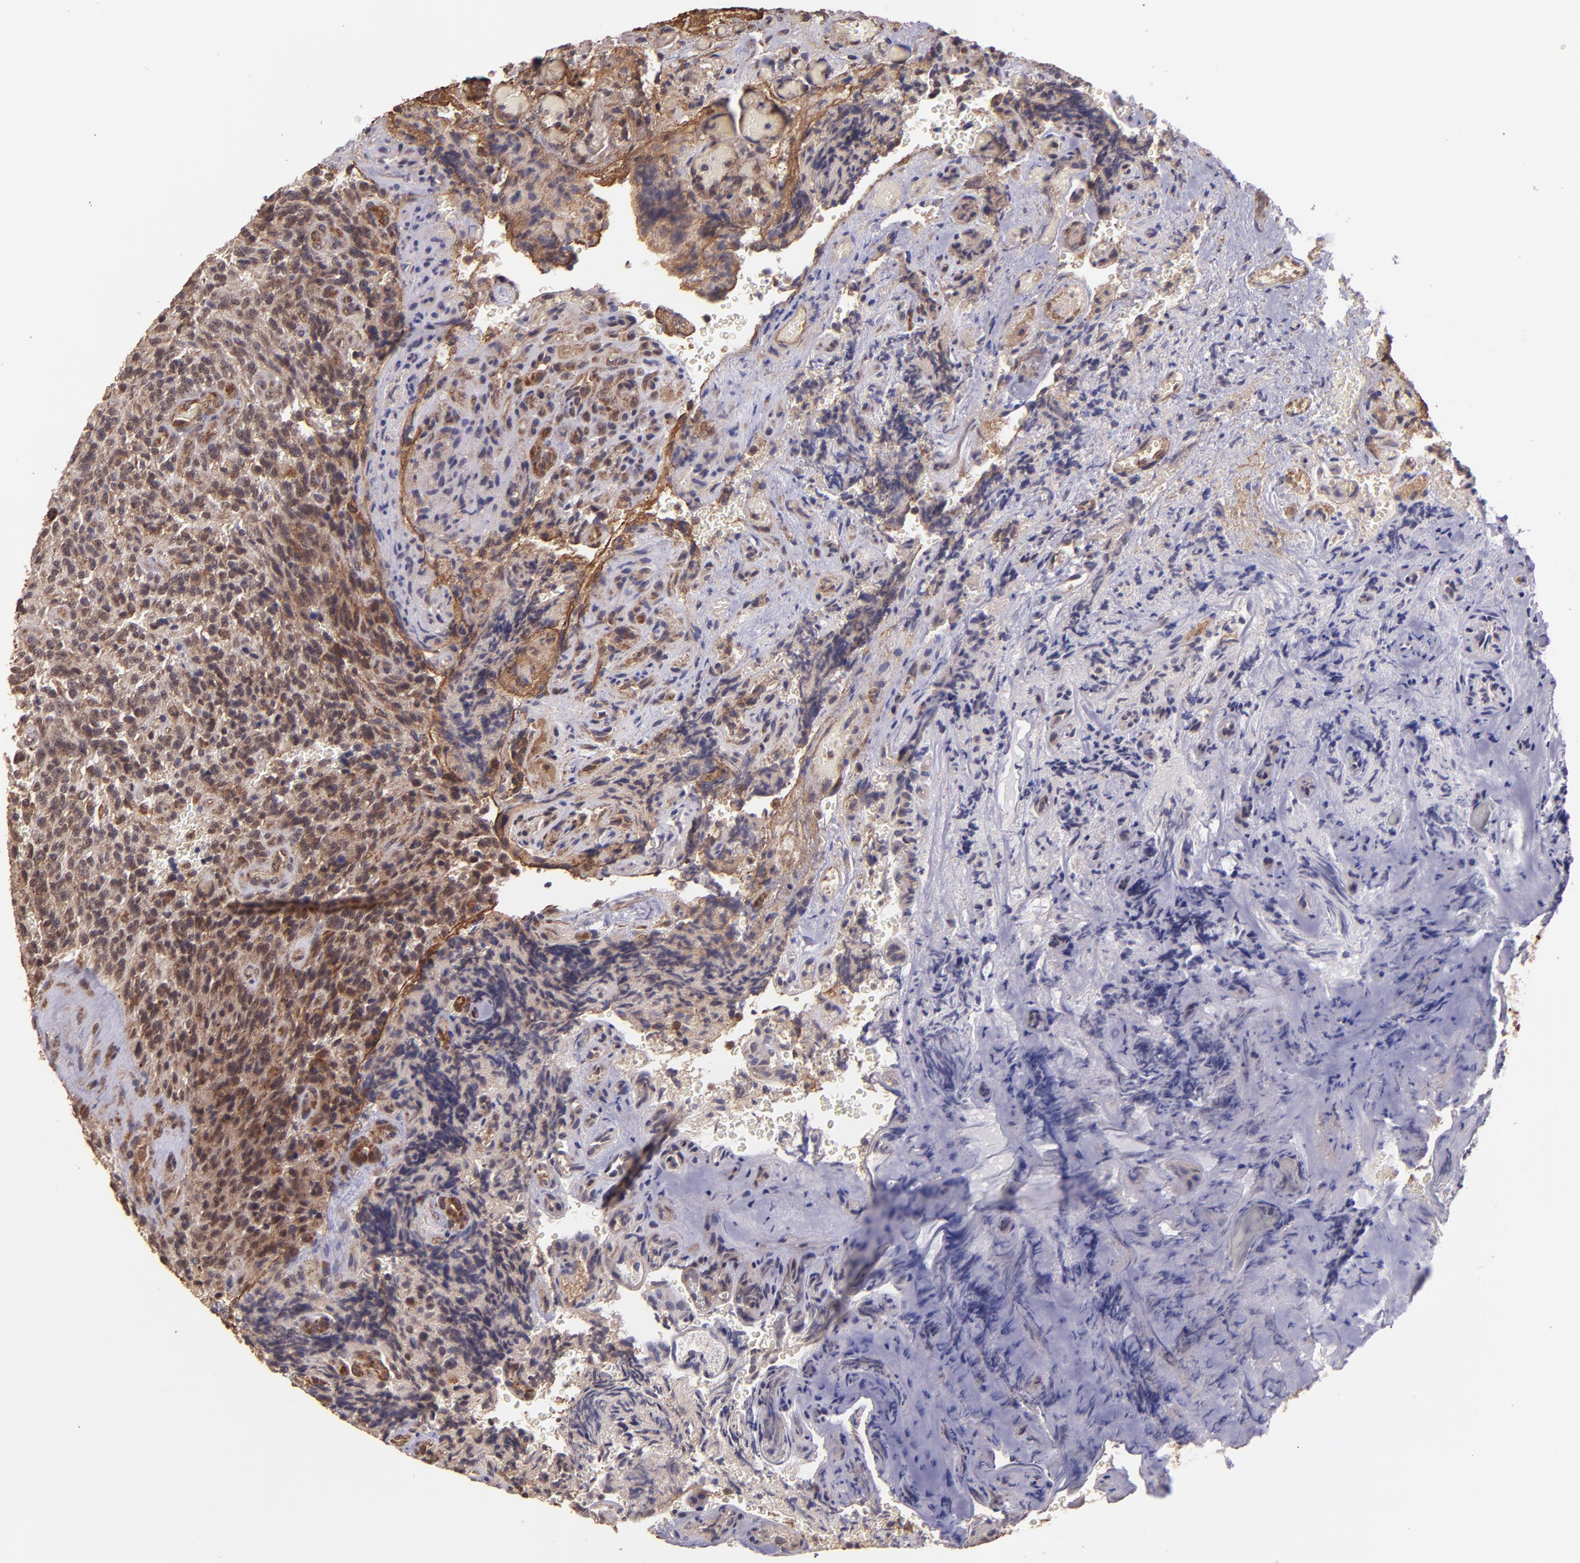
{"staining": {"intensity": "strong", "quantity": ">75%", "location": "cytoplasmic/membranous"}, "tissue": "glioma", "cell_type": "Tumor cells", "image_type": "cancer", "snomed": [{"axis": "morphology", "description": "Normal tissue, NOS"}, {"axis": "morphology", "description": "Glioma, malignant, High grade"}, {"axis": "topography", "description": "Cerebral cortex"}], "caption": "A micrograph of malignant glioma (high-grade) stained for a protein demonstrates strong cytoplasmic/membranous brown staining in tumor cells.", "gene": "USP51", "patient": {"sex": "male", "age": 56}}